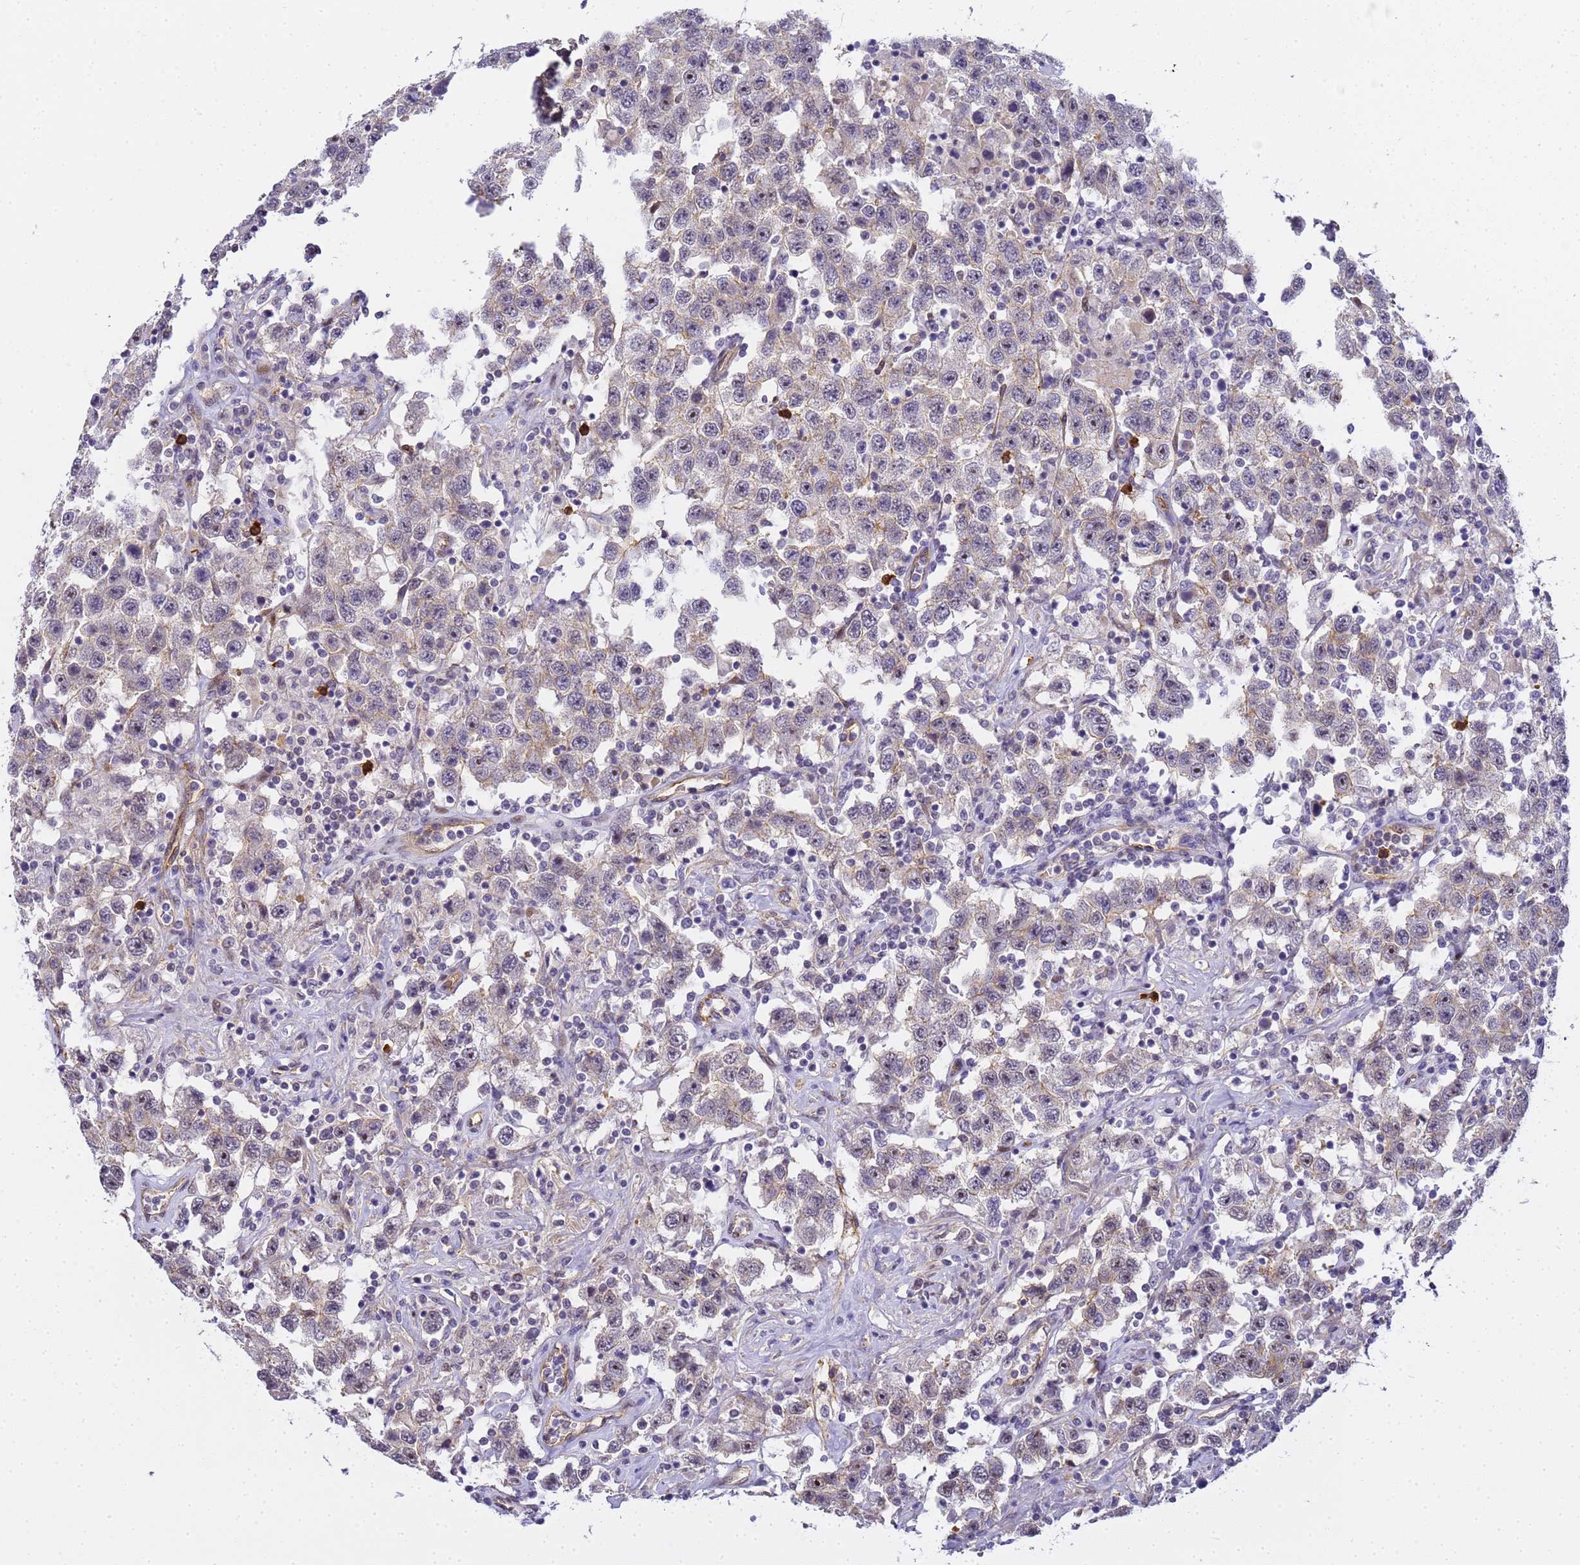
{"staining": {"intensity": "negative", "quantity": "none", "location": "none"}, "tissue": "testis cancer", "cell_type": "Tumor cells", "image_type": "cancer", "snomed": [{"axis": "morphology", "description": "Seminoma, NOS"}, {"axis": "topography", "description": "Testis"}], "caption": "Tumor cells are negative for brown protein staining in seminoma (testis).", "gene": "GON4L", "patient": {"sex": "male", "age": 41}}